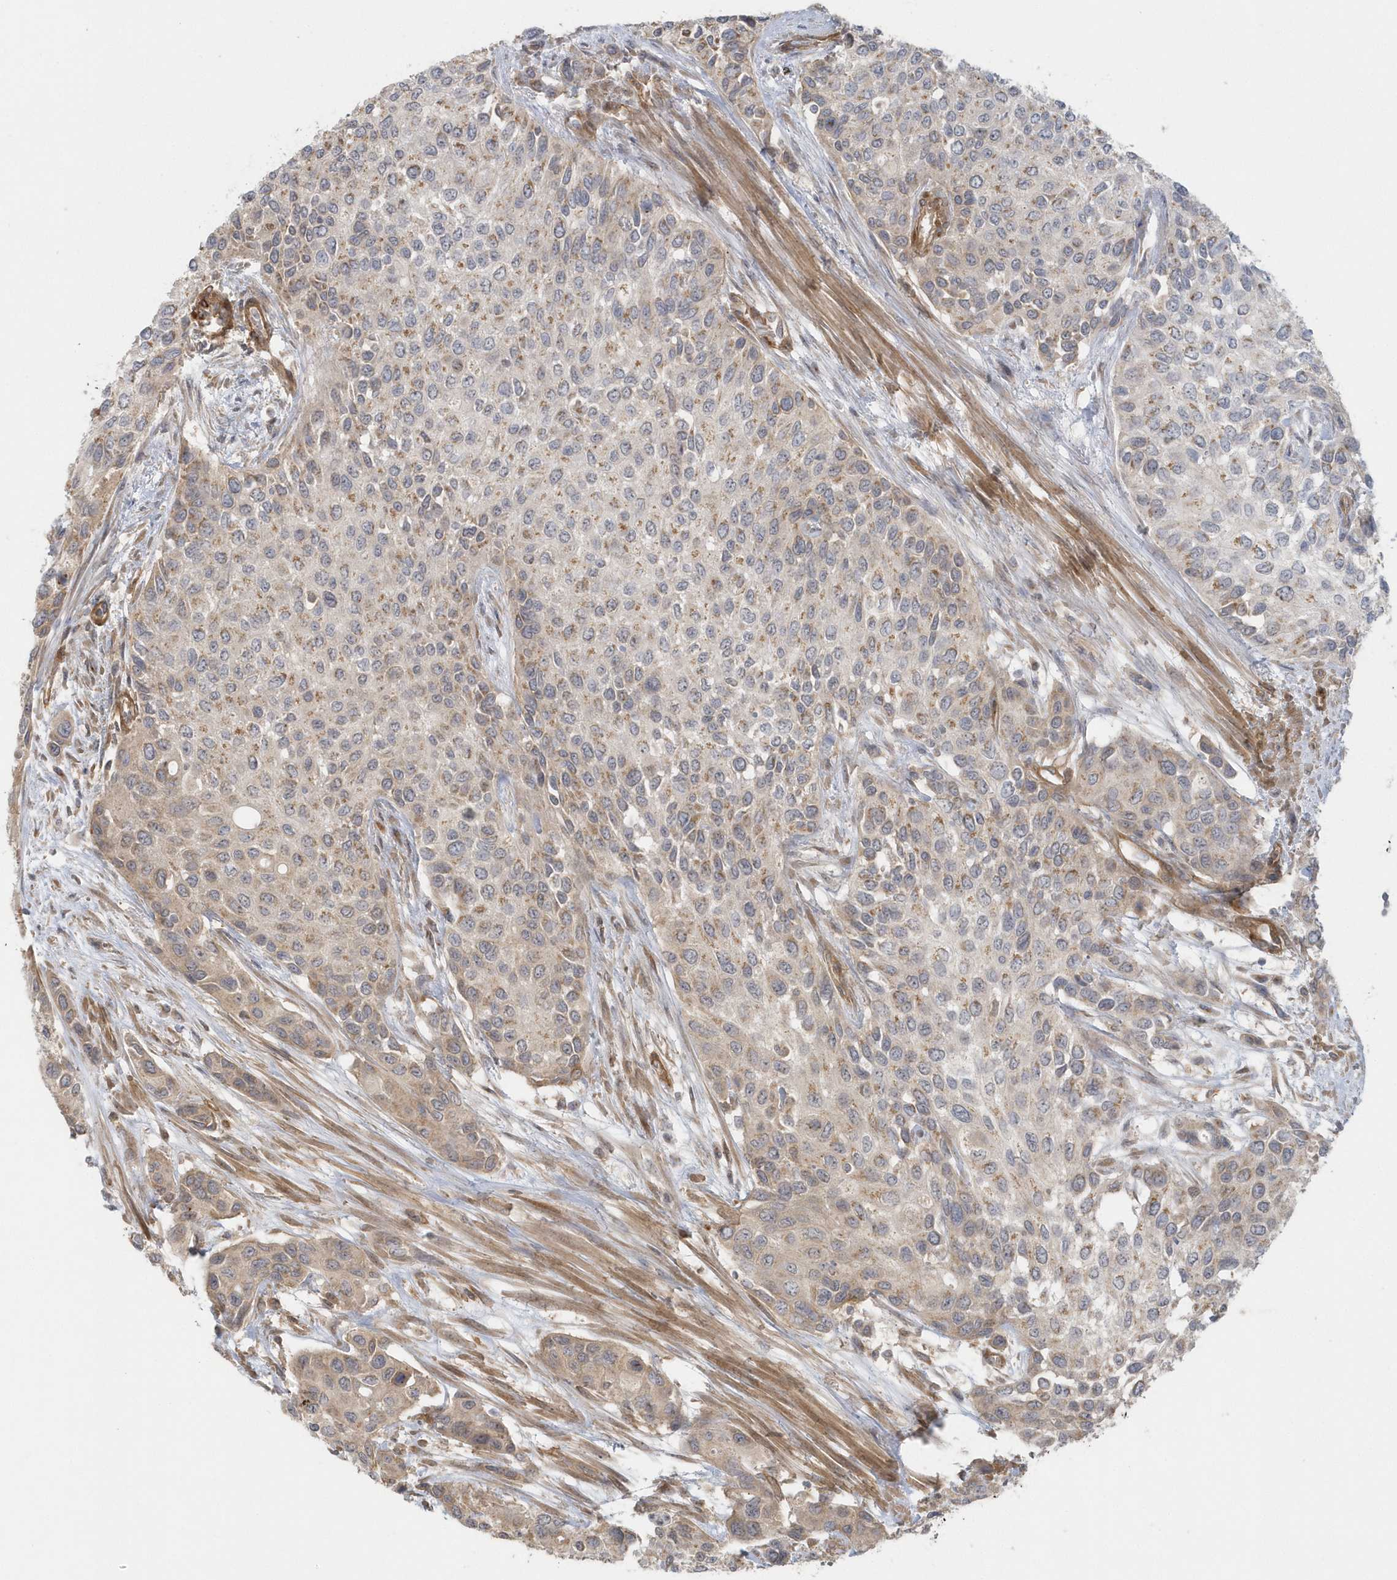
{"staining": {"intensity": "weak", "quantity": "25%-75%", "location": "cytoplasmic/membranous"}, "tissue": "urothelial cancer", "cell_type": "Tumor cells", "image_type": "cancer", "snomed": [{"axis": "morphology", "description": "Normal tissue, NOS"}, {"axis": "morphology", "description": "Urothelial carcinoma, High grade"}, {"axis": "topography", "description": "Vascular tissue"}, {"axis": "topography", "description": "Urinary bladder"}], "caption": "The photomicrograph exhibits immunohistochemical staining of high-grade urothelial carcinoma. There is weak cytoplasmic/membranous positivity is appreciated in approximately 25%-75% of tumor cells. The protein of interest is stained brown, and the nuclei are stained in blue (DAB IHC with brightfield microscopy, high magnification).", "gene": "ACTR1A", "patient": {"sex": "female", "age": 56}}